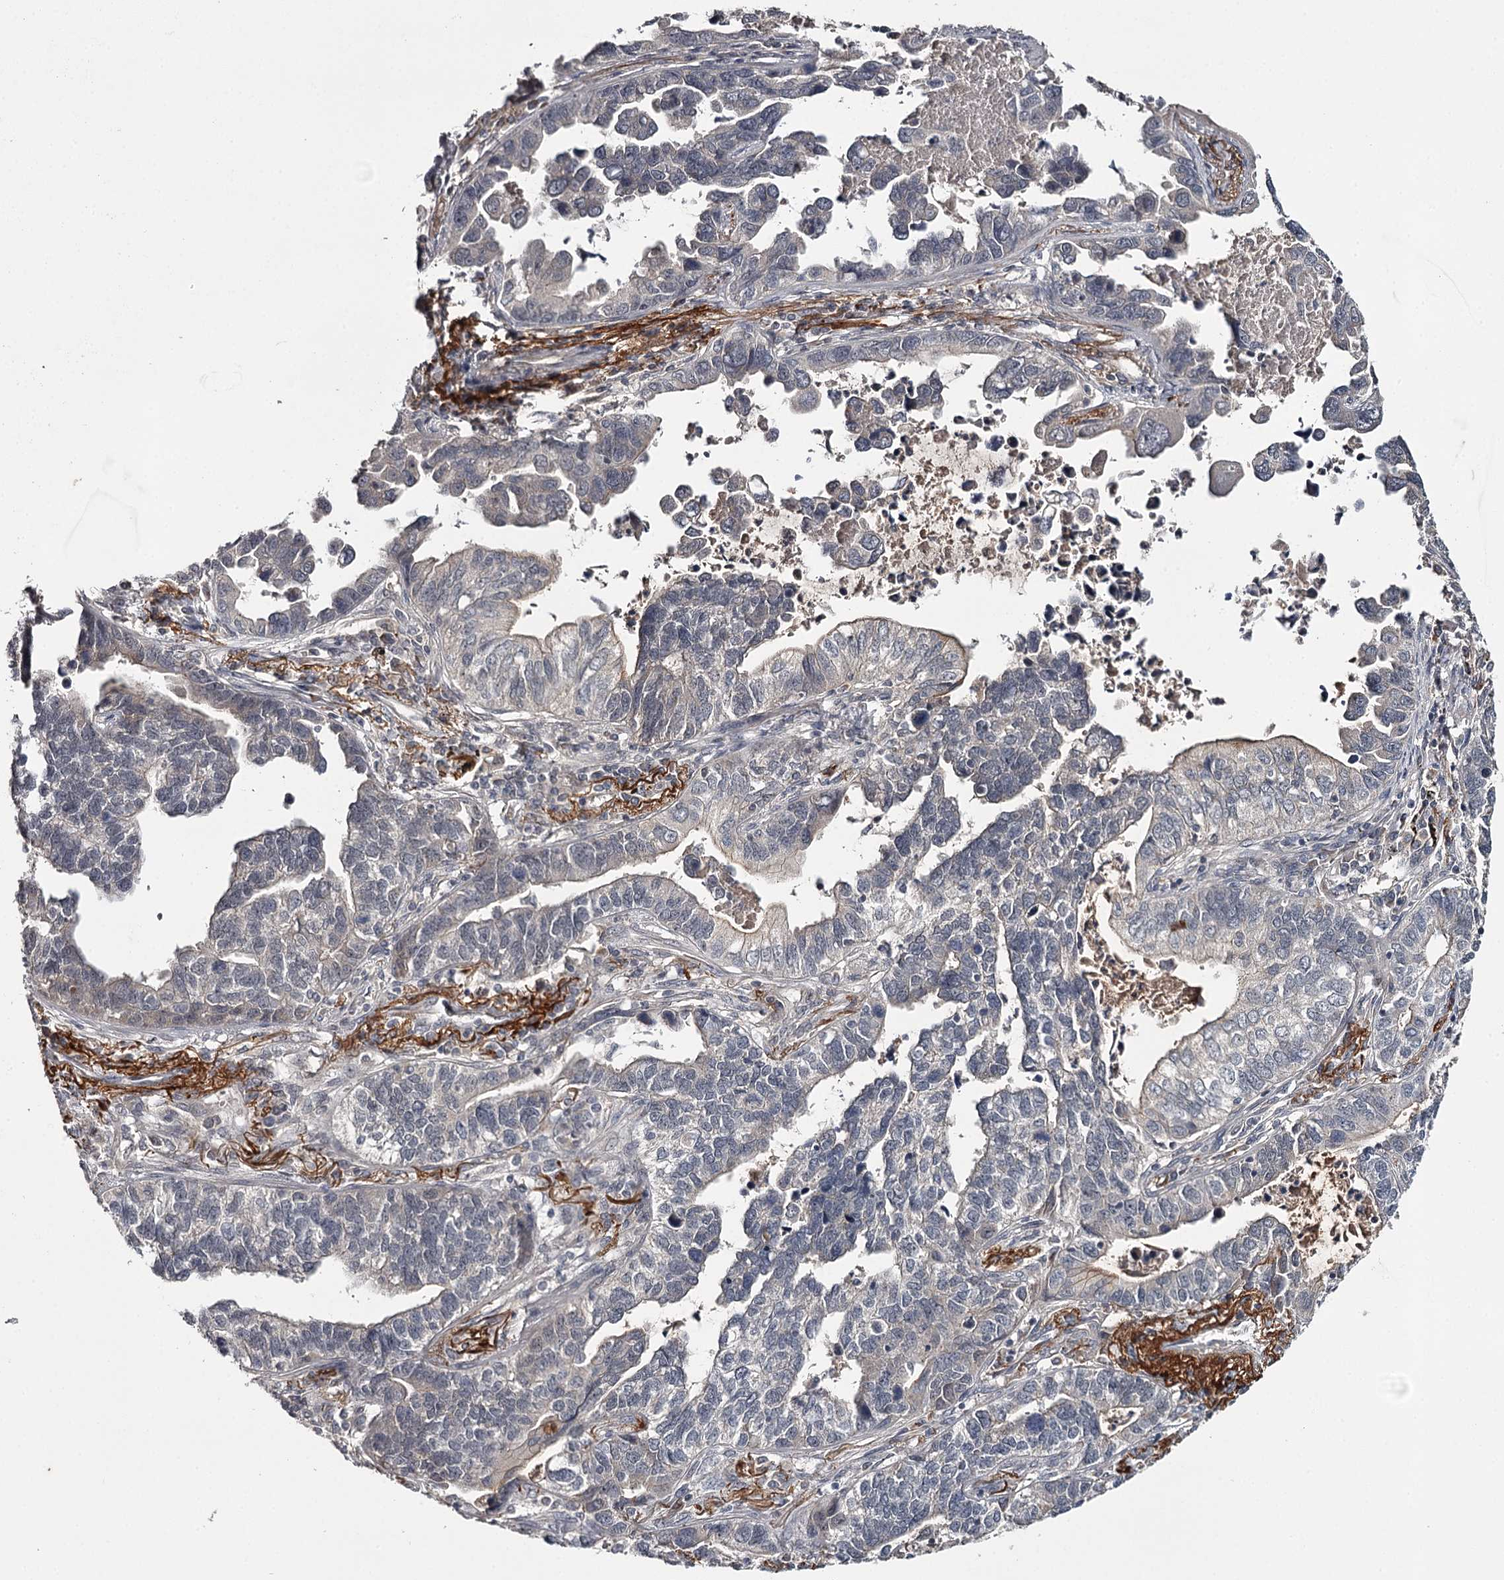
{"staining": {"intensity": "moderate", "quantity": "<25%", "location": "cytoplasmic/membranous"}, "tissue": "lung cancer", "cell_type": "Tumor cells", "image_type": "cancer", "snomed": [{"axis": "morphology", "description": "Adenocarcinoma, NOS"}, {"axis": "topography", "description": "Lung"}], "caption": "Immunohistochemical staining of lung cancer (adenocarcinoma) exhibits low levels of moderate cytoplasmic/membranous staining in about <25% of tumor cells. Nuclei are stained in blue.", "gene": "CWF19L2", "patient": {"sex": "male", "age": 67}}